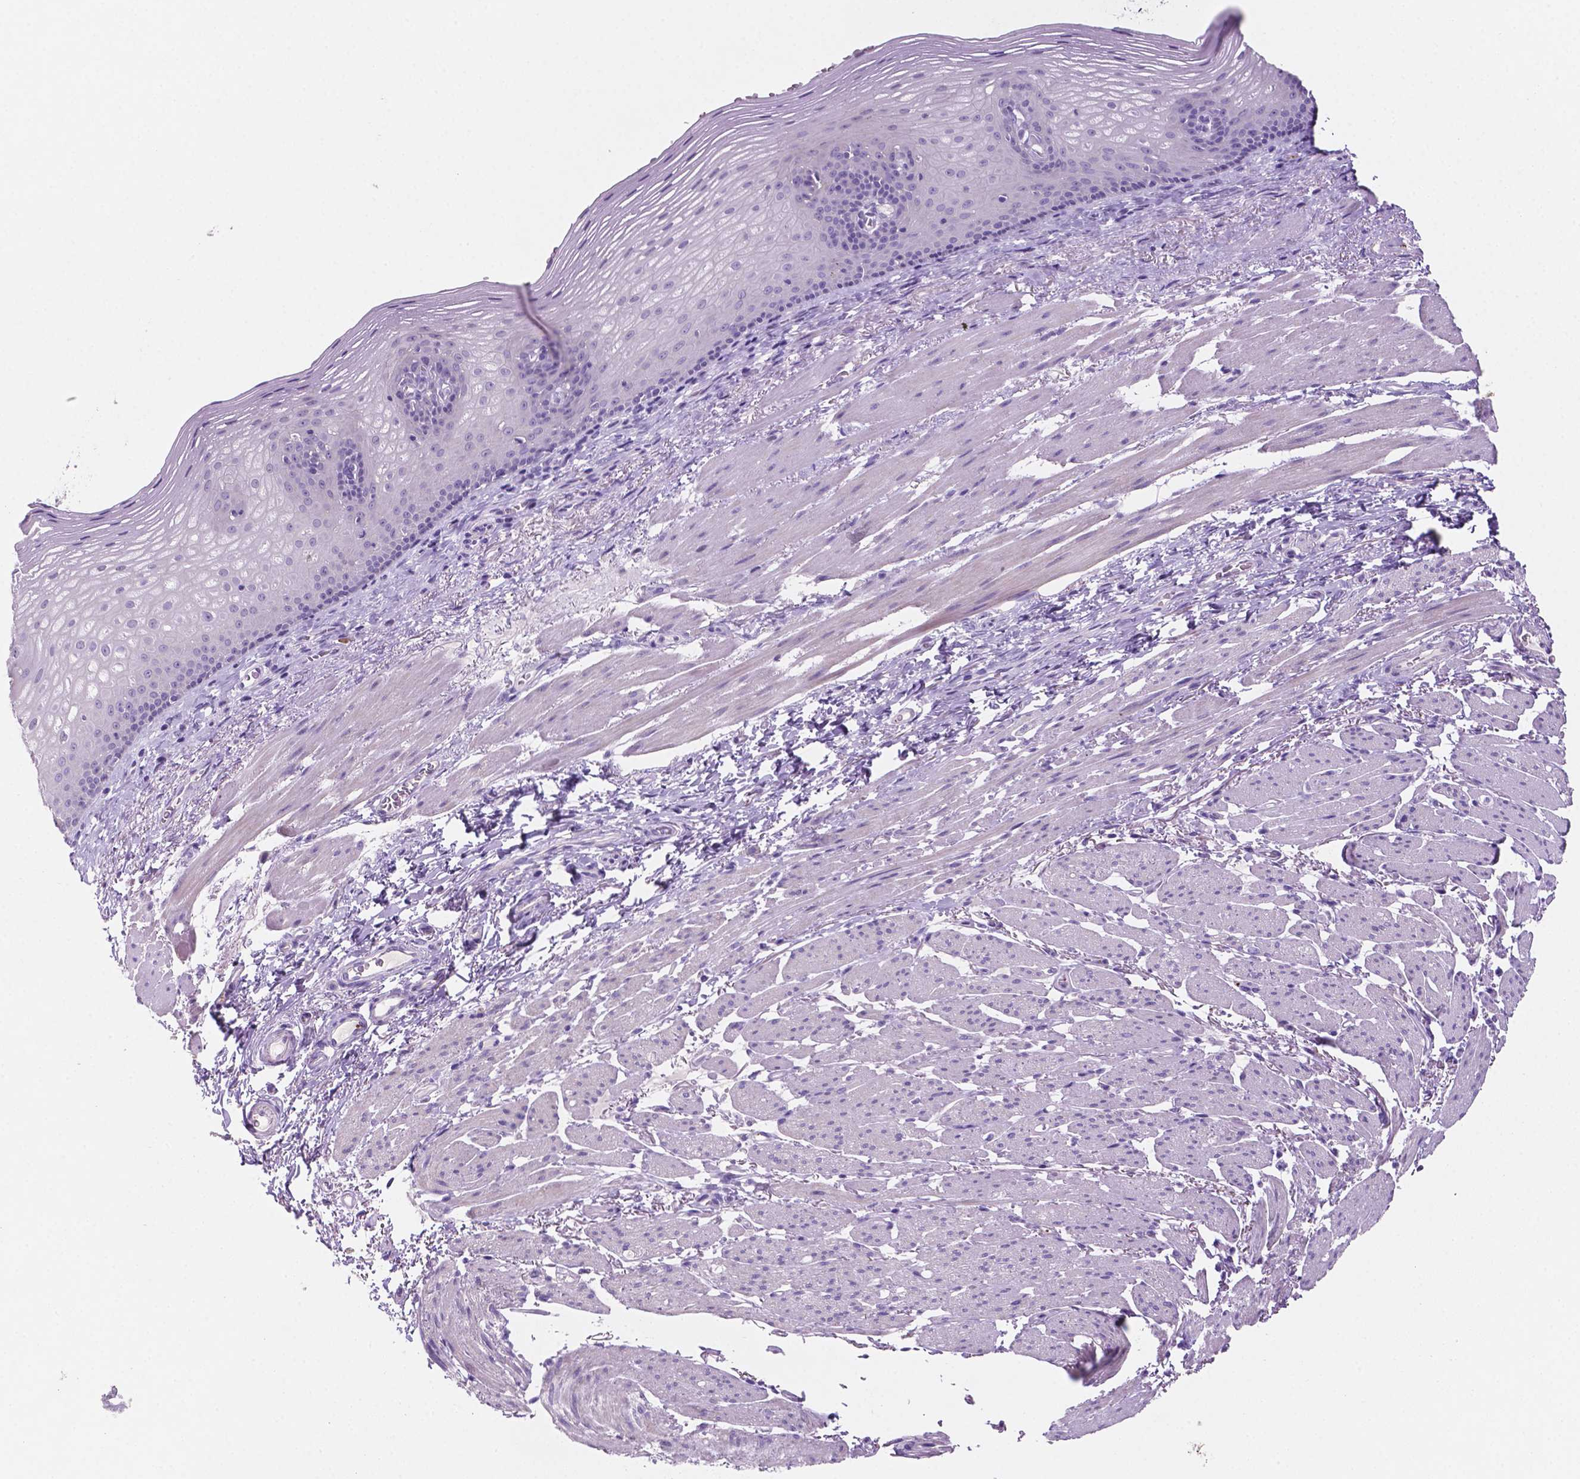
{"staining": {"intensity": "negative", "quantity": "none", "location": "none"}, "tissue": "esophagus", "cell_type": "Squamous epithelial cells", "image_type": "normal", "snomed": [{"axis": "morphology", "description": "Normal tissue, NOS"}, {"axis": "topography", "description": "Esophagus"}], "caption": "Immunohistochemical staining of benign human esophagus demonstrates no significant expression in squamous epithelial cells.", "gene": "EBLN2", "patient": {"sex": "male", "age": 76}}